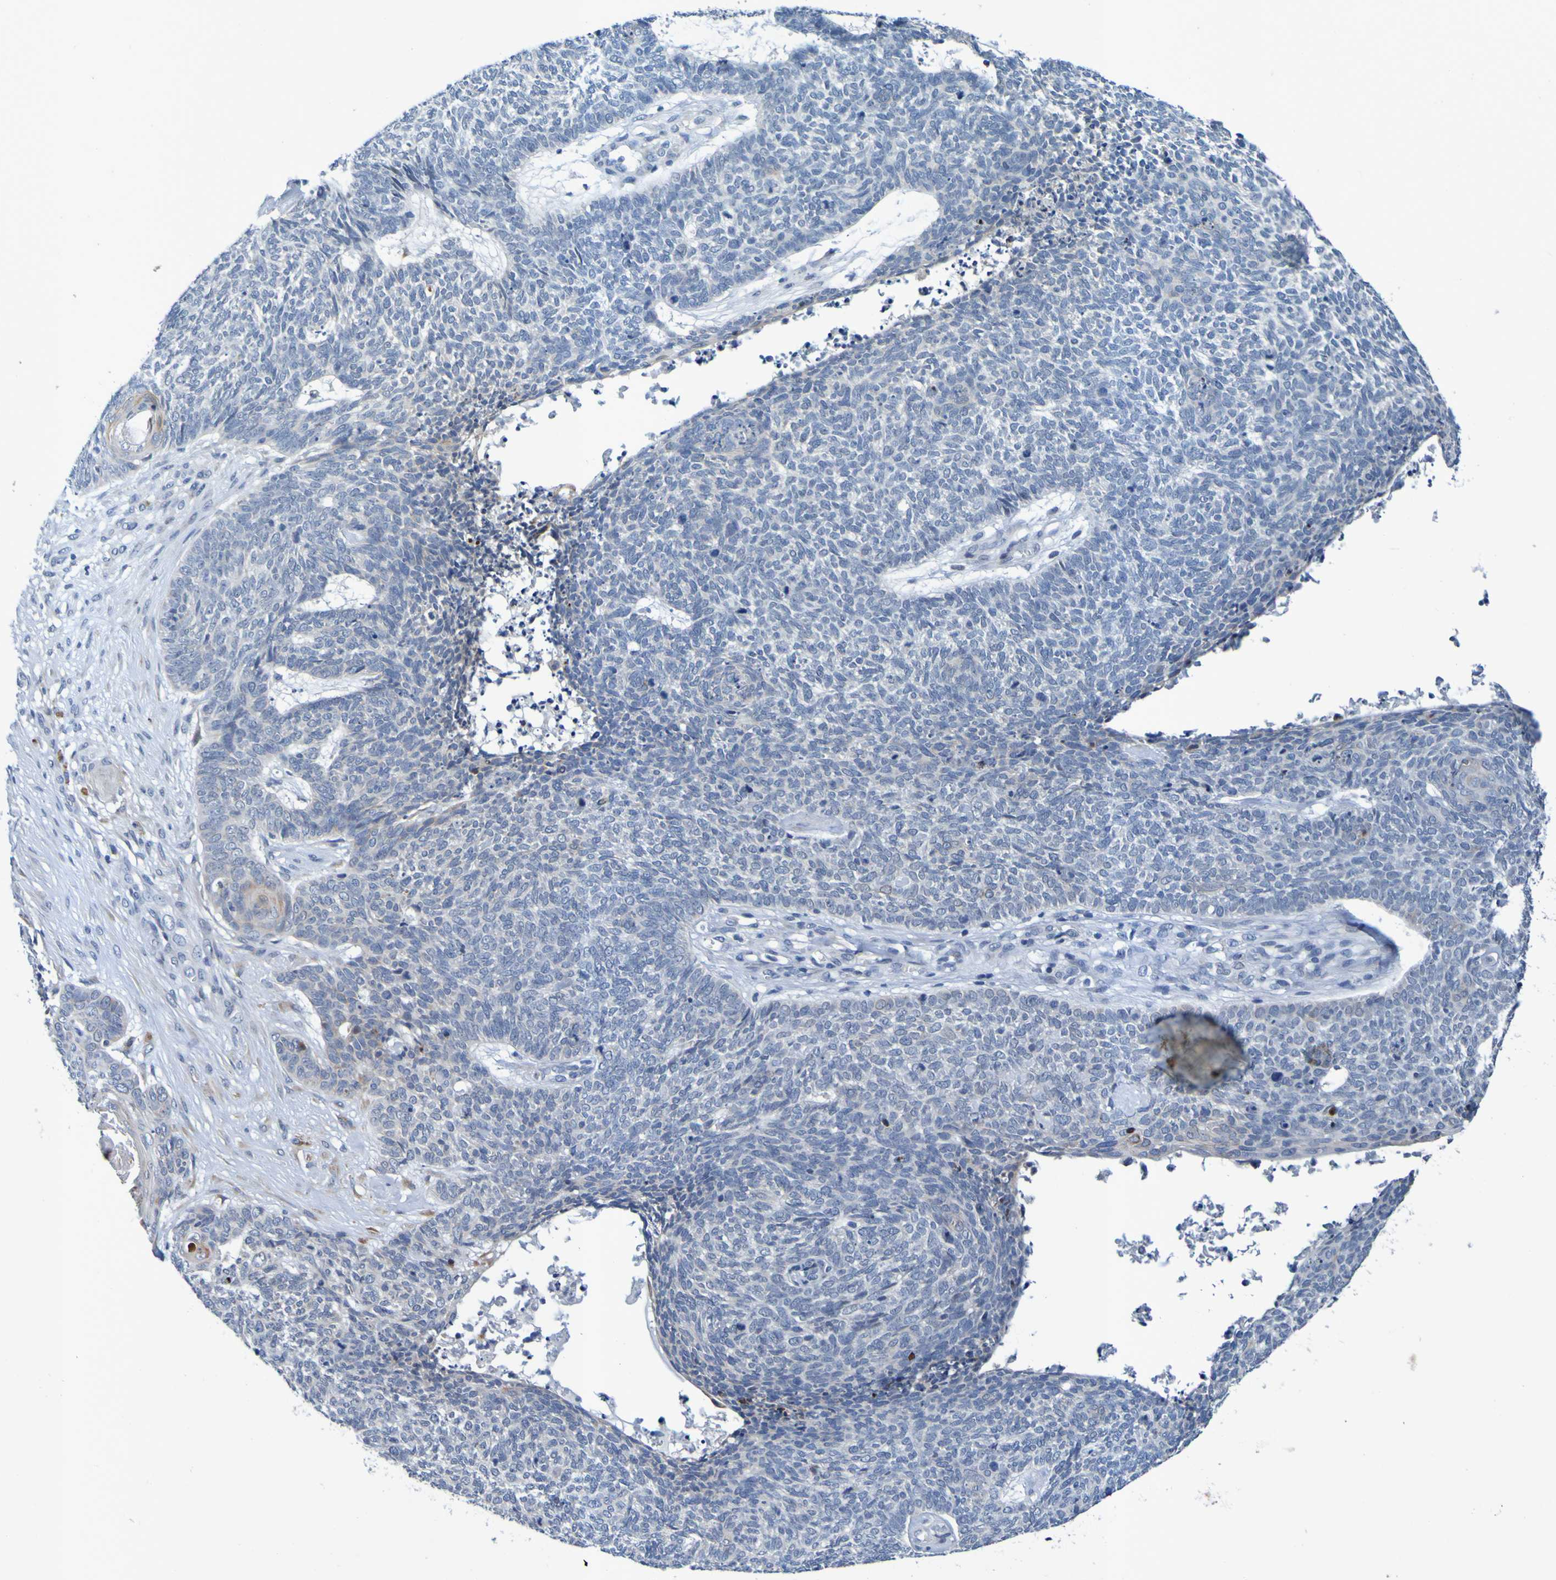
{"staining": {"intensity": "negative", "quantity": "none", "location": "none"}, "tissue": "skin cancer", "cell_type": "Tumor cells", "image_type": "cancer", "snomed": [{"axis": "morphology", "description": "Basal cell carcinoma"}, {"axis": "topography", "description": "Skin"}], "caption": "Tumor cells are negative for protein expression in human skin basal cell carcinoma.", "gene": "VMA21", "patient": {"sex": "female", "age": 84}}